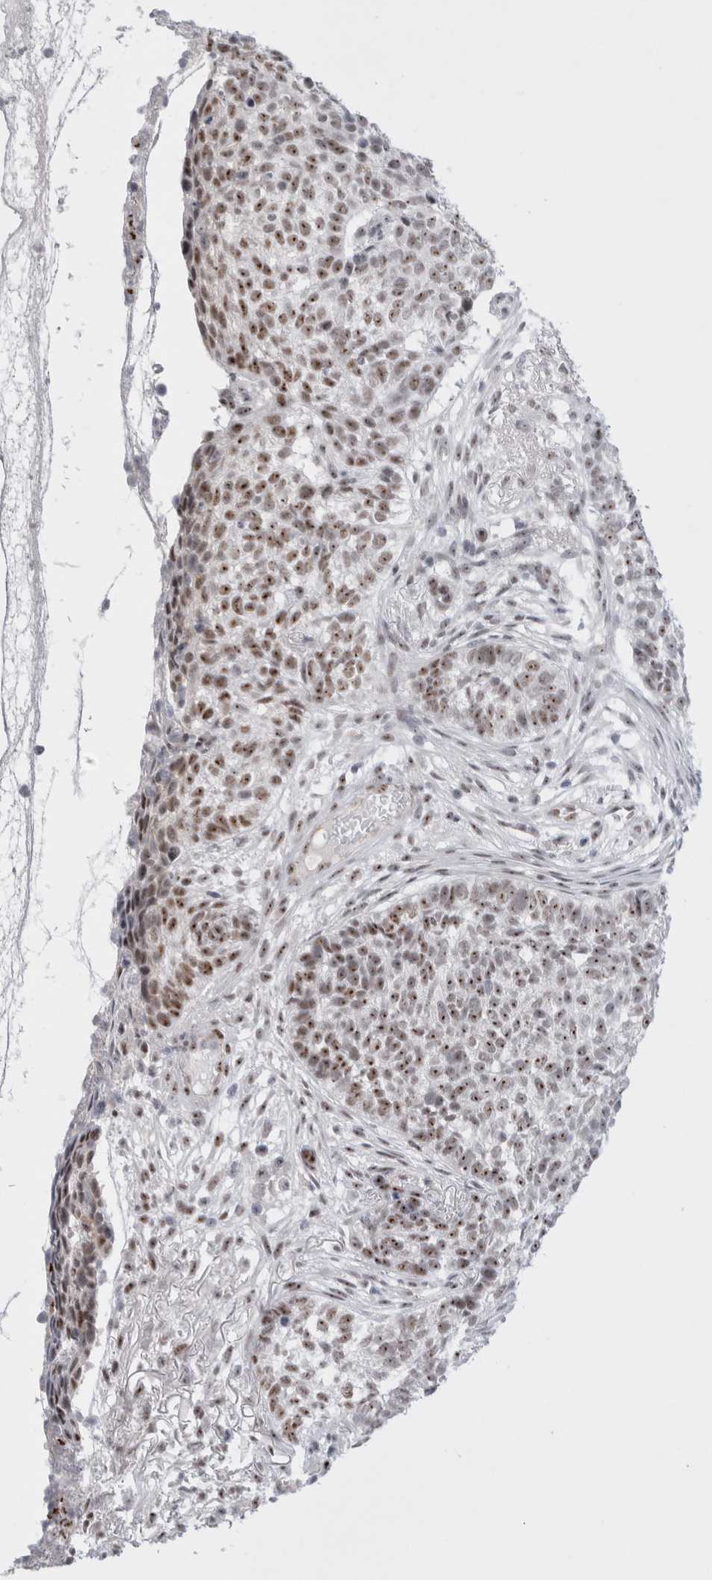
{"staining": {"intensity": "moderate", "quantity": ">75%", "location": "nuclear"}, "tissue": "skin cancer", "cell_type": "Tumor cells", "image_type": "cancer", "snomed": [{"axis": "morphology", "description": "Basal cell carcinoma"}, {"axis": "topography", "description": "Skin"}], "caption": "This is a micrograph of immunohistochemistry staining of skin basal cell carcinoma, which shows moderate positivity in the nuclear of tumor cells.", "gene": "CERS5", "patient": {"sex": "male", "age": 85}}